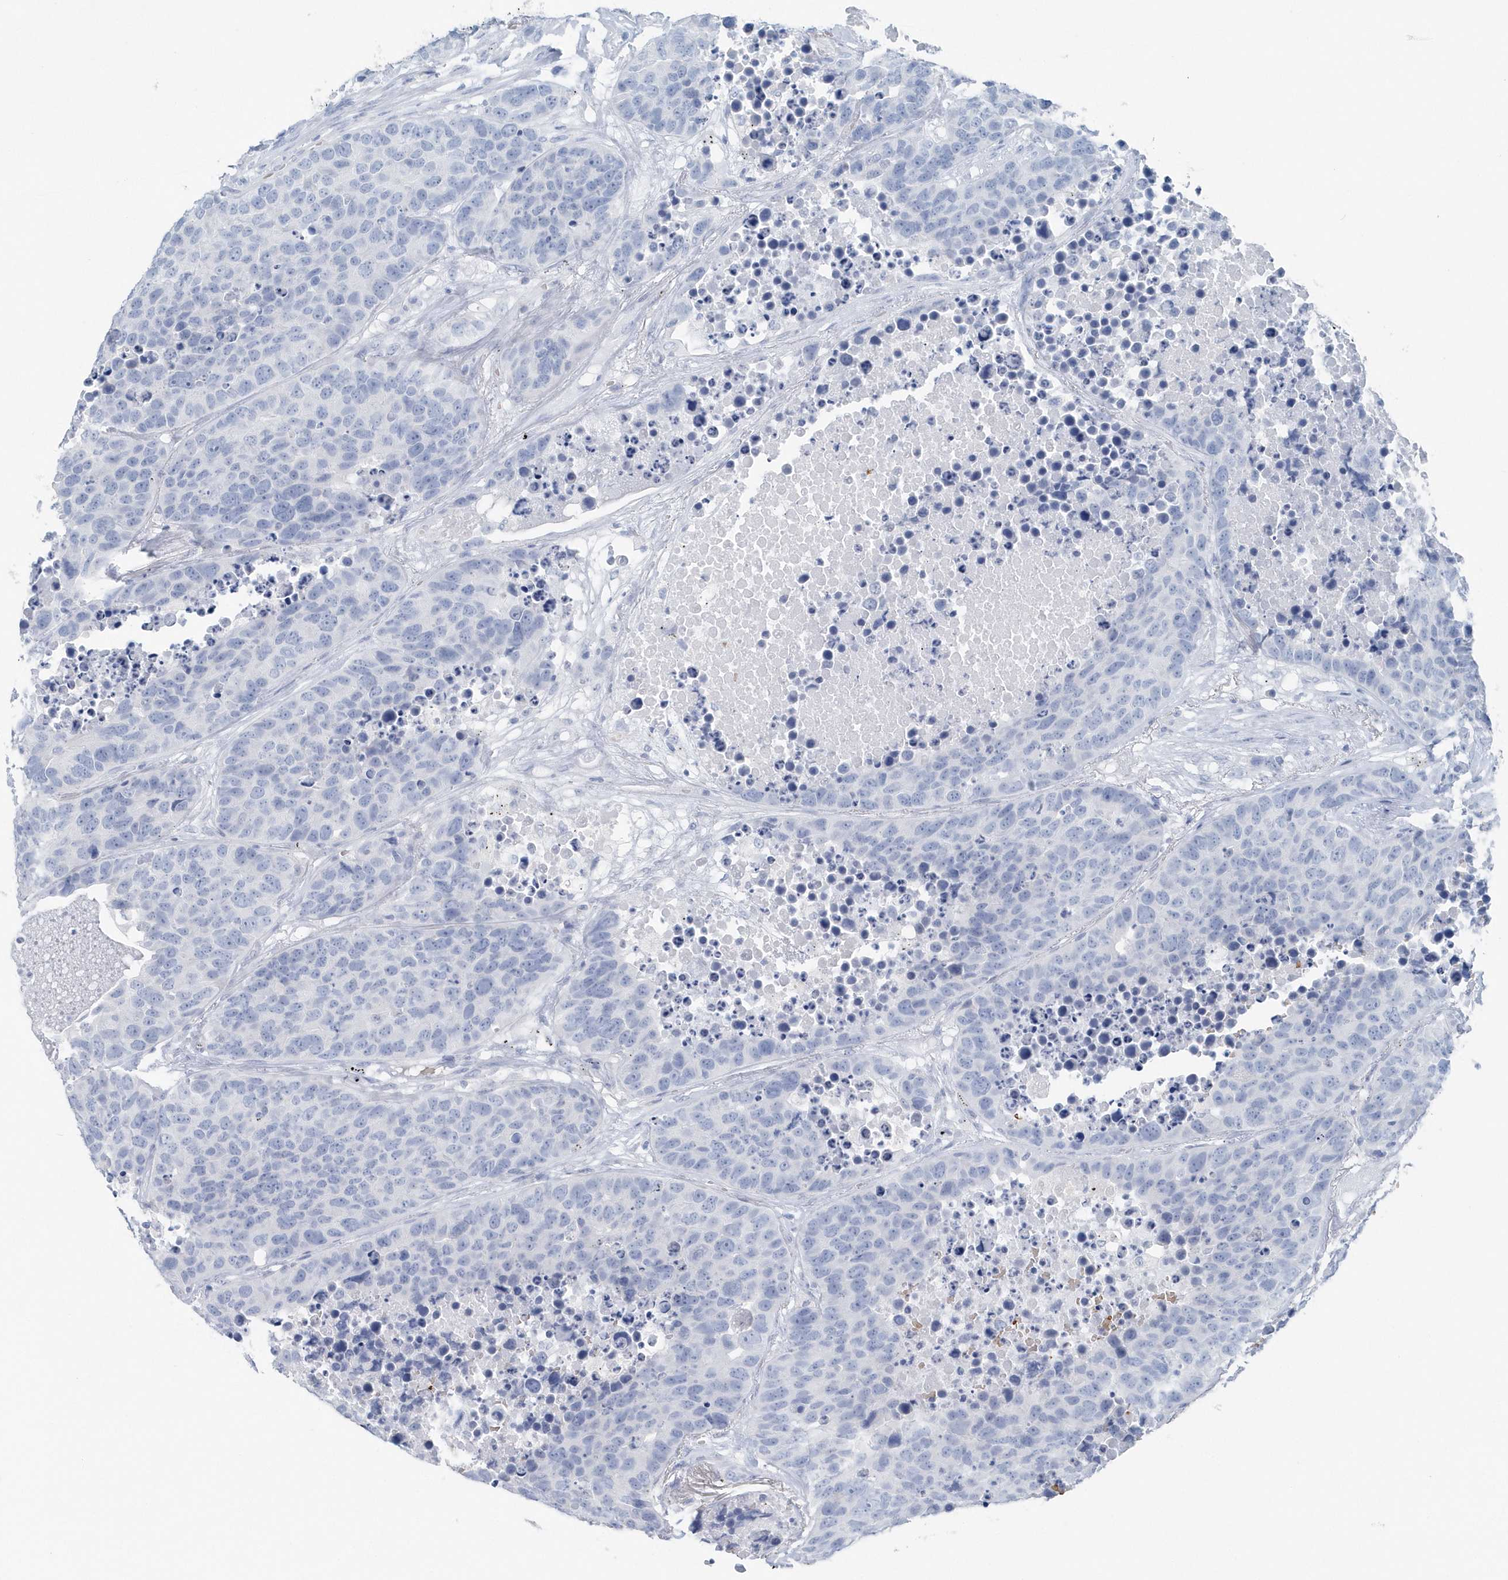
{"staining": {"intensity": "negative", "quantity": "none", "location": "none"}, "tissue": "carcinoid", "cell_type": "Tumor cells", "image_type": "cancer", "snomed": [{"axis": "morphology", "description": "Carcinoid, malignant, NOS"}, {"axis": "topography", "description": "Lung"}], "caption": "DAB immunohistochemical staining of carcinoid demonstrates no significant positivity in tumor cells.", "gene": "HBA2", "patient": {"sex": "male", "age": 60}}